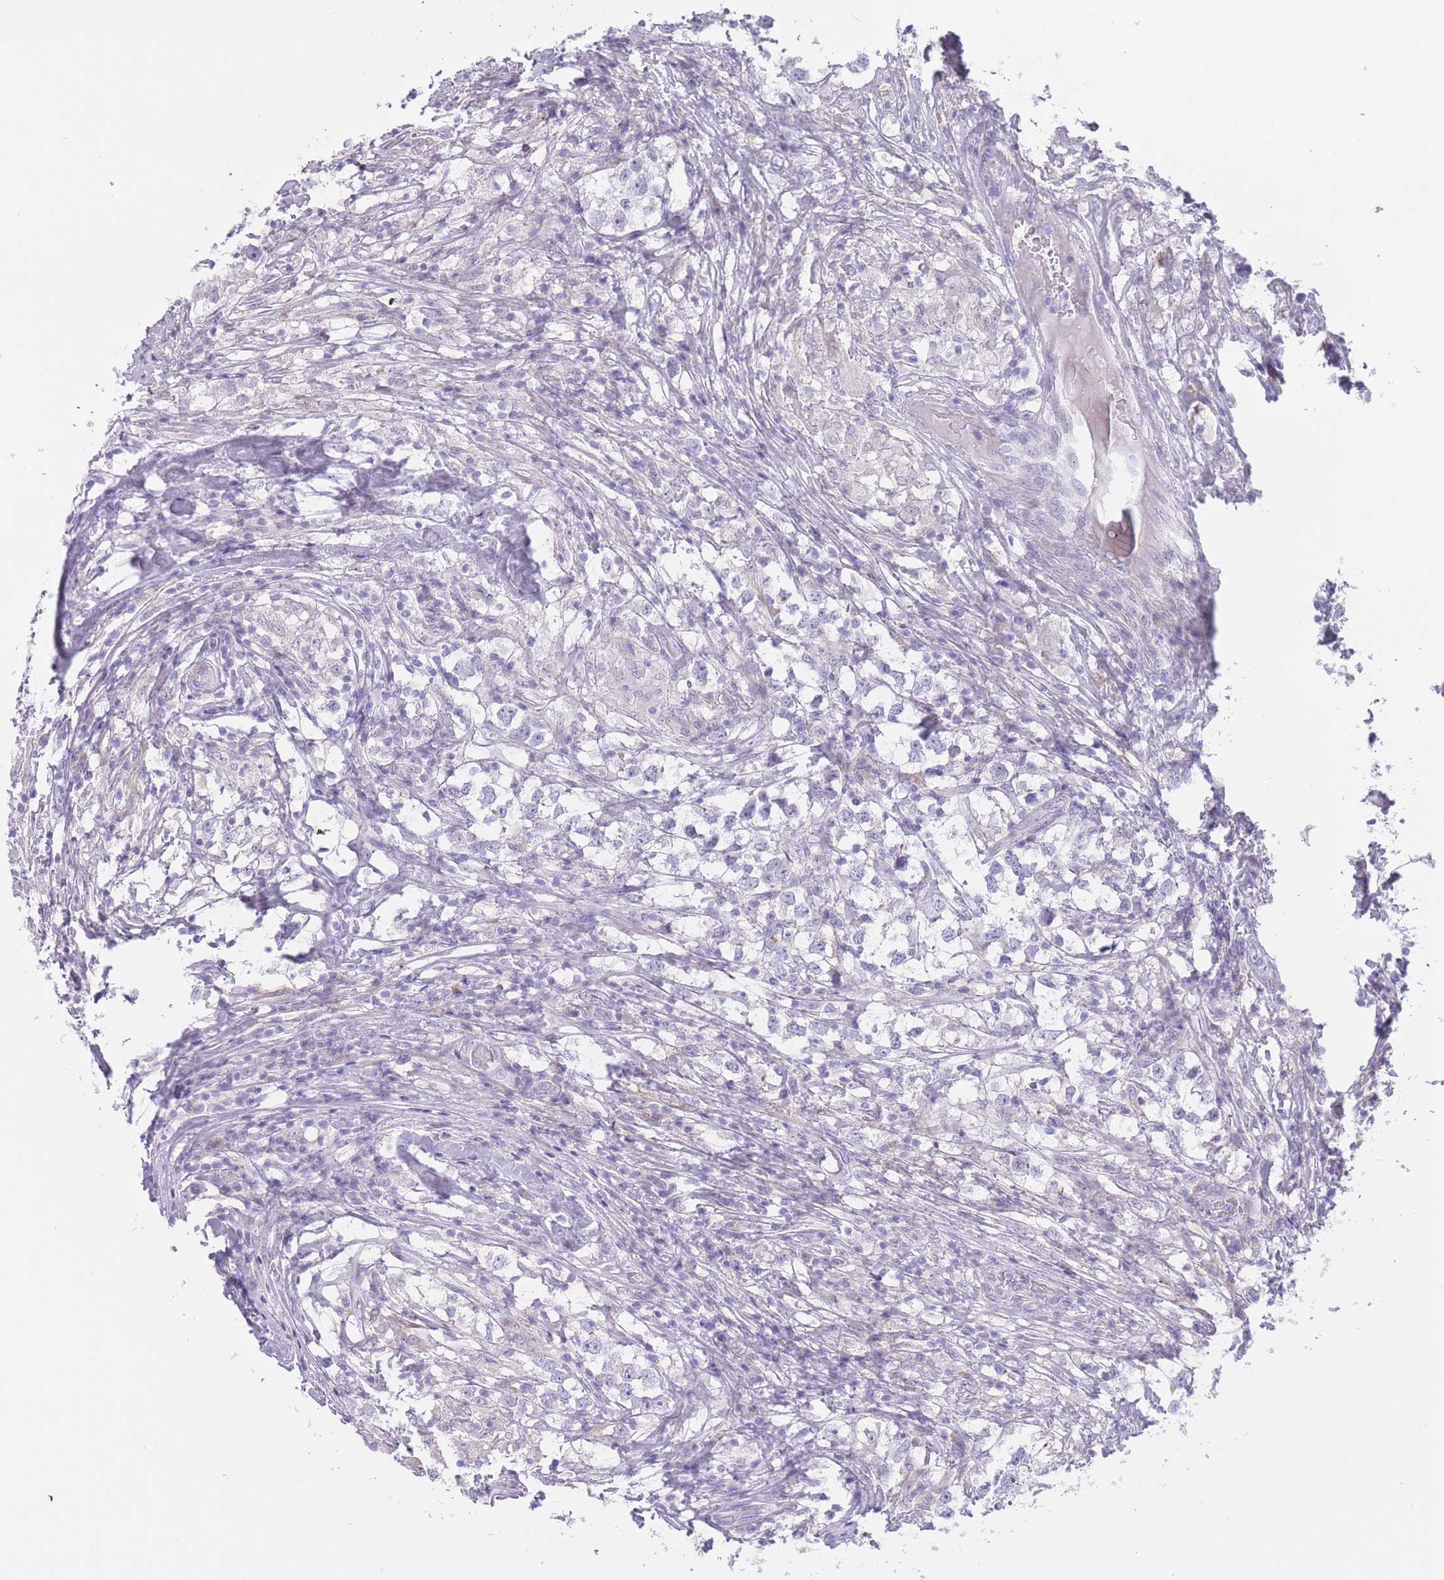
{"staining": {"intensity": "negative", "quantity": "none", "location": "none"}, "tissue": "testis cancer", "cell_type": "Tumor cells", "image_type": "cancer", "snomed": [{"axis": "morphology", "description": "Seminoma, NOS"}, {"axis": "topography", "description": "Testis"}], "caption": "High power microscopy photomicrograph of an immunohistochemistry image of seminoma (testis), revealing no significant expression in tumor cells.", "gene": "IMPG1", "patient": {"sex": "male", "age": 46}}